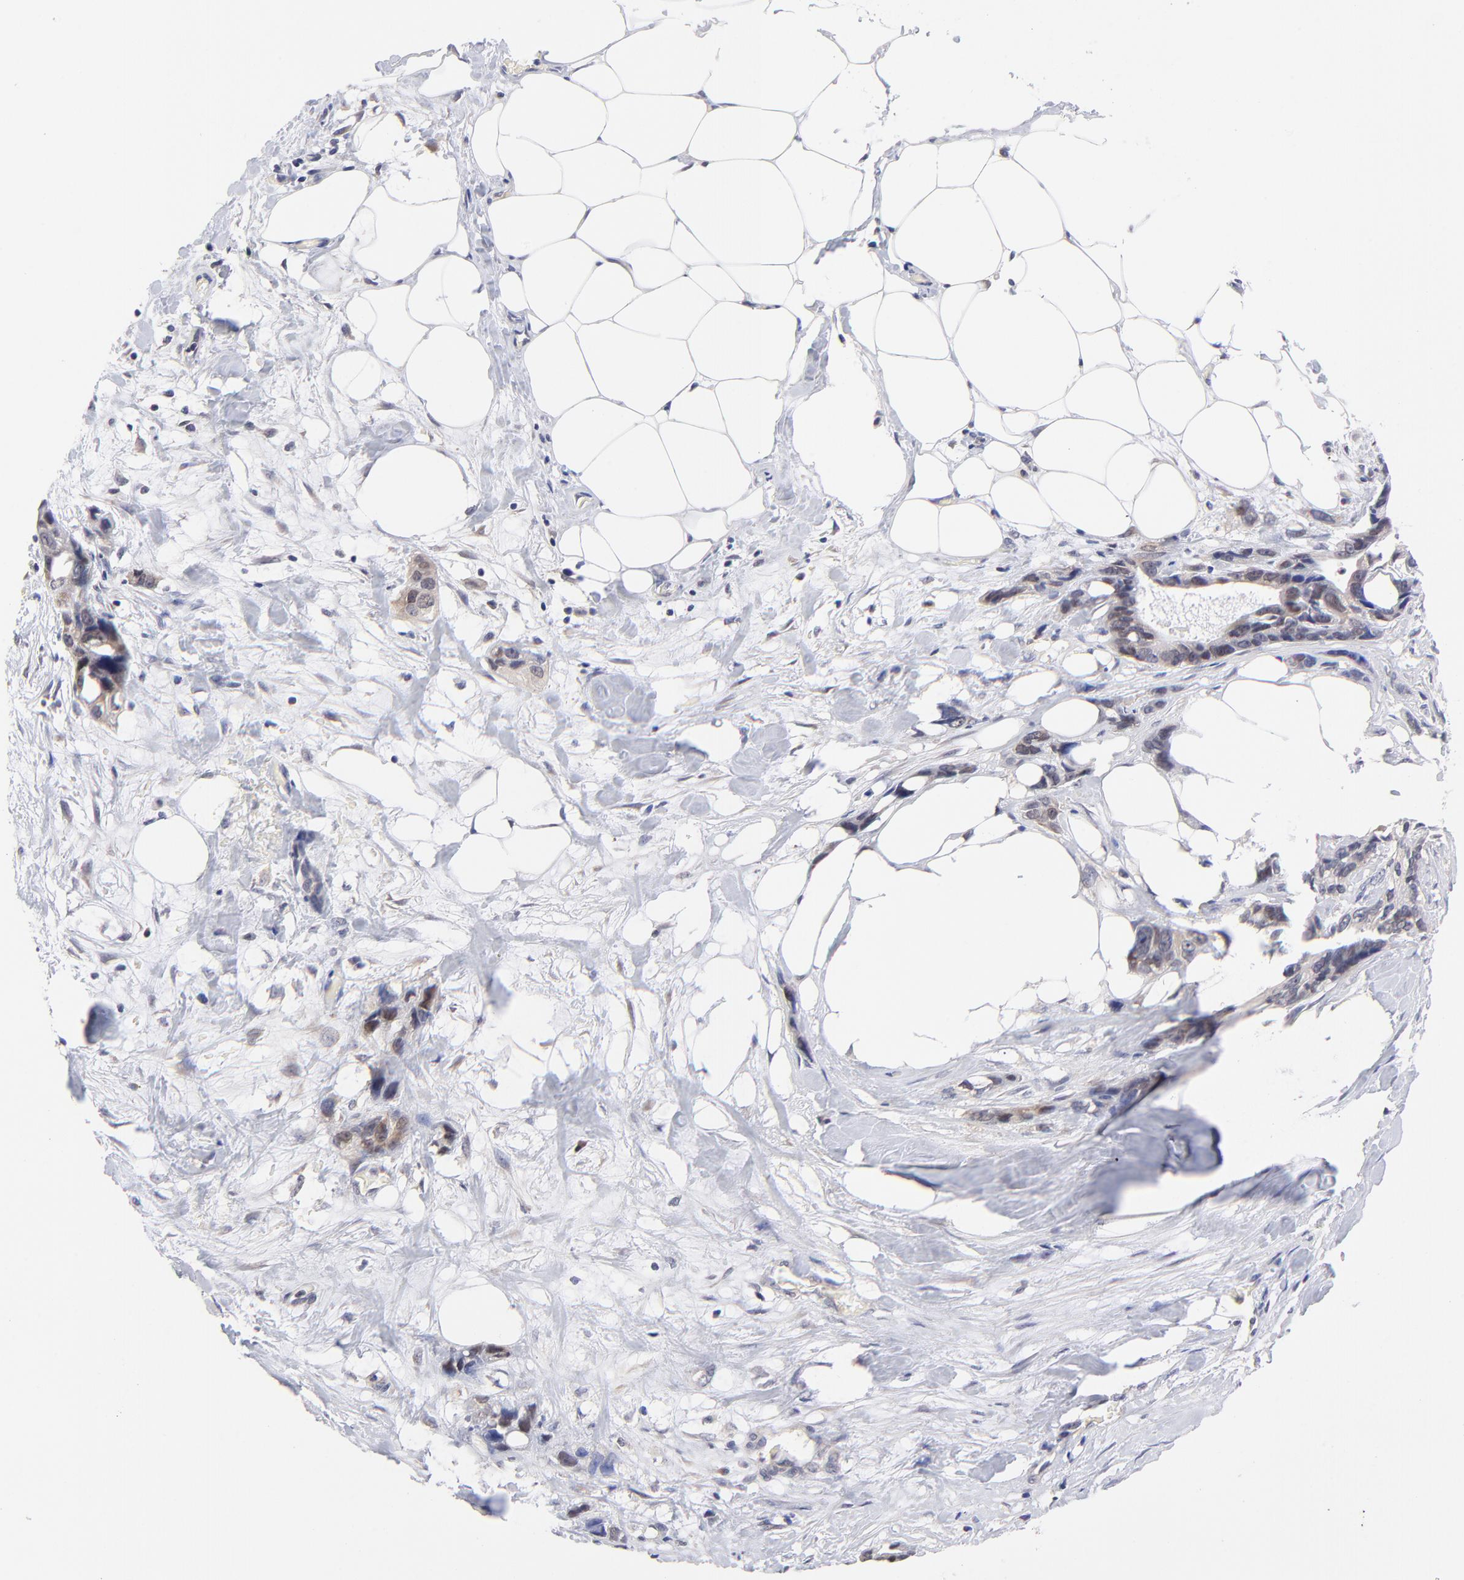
{"staining": {"intensity": "weak", "quantity": "<25%", "location": "nuclear"}, "tissue": "stomach cancer", "cell_type": "Tumor cells", "image_type": "cancer", "snomed": [{"axis": "morphology", "description": "Adenocarcinoma, NOS"}, {"axis": "topography", "description": "Stomach, upper"}], "caption": "IHC micrograph of neoplastic tissue: stomach cancer stained with DAB reveals no significant protein positivity in tumor cells.", "gene": "ZNF155", "patient": {"sex": "male", "age": 47}}